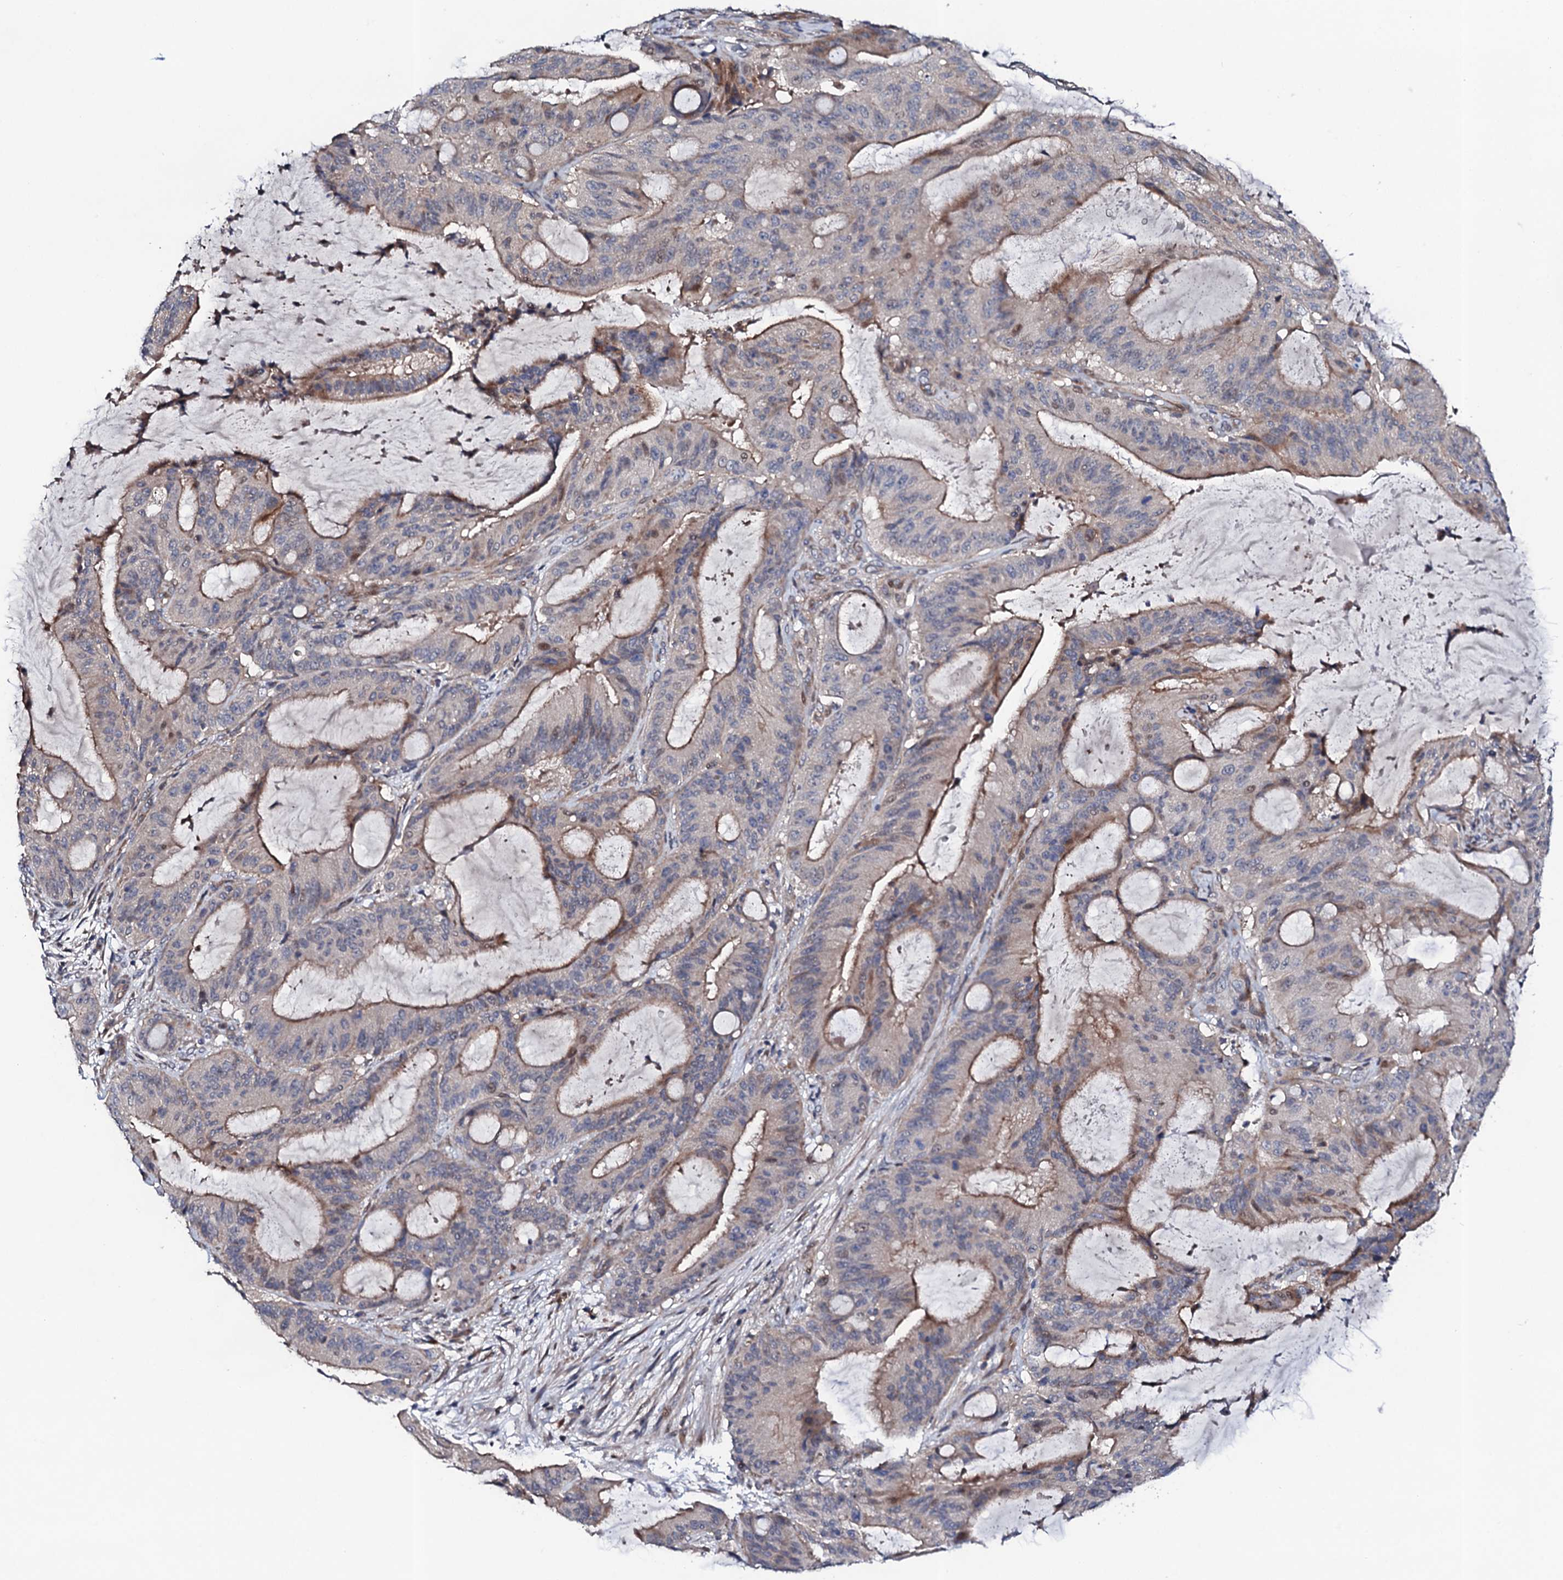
{"staining": {"intensity": "moderate", "quantity": "<25%", "location": "cytoplasmic/membranous"}, "tissue": "liver cancer", "cell_type": "Tumor cells", "image_type": "cancer", "snomed": [{"axis": "morphology", "description": "Normal tissue, NOS"}, {"axis": "morphology", "description": "Cholangiocarcinoma"}, {"axis": "topography", "description": "Liver"}, {"axis": "topography", "description": "Peripheral nerve tissue"}], "caption": "High-power microscopy captured an immunohistochemistry (IHC) image of liver cancer (cholangiocarcinoma), revealing moderate cytoplasmic/membranous expression in approximately <25% of tumor cells. (Brightfield microscopy of DAB IHC at high magnification).", "gene": "CIAO2A", "patient": {"sex": "female", "age": 73}}